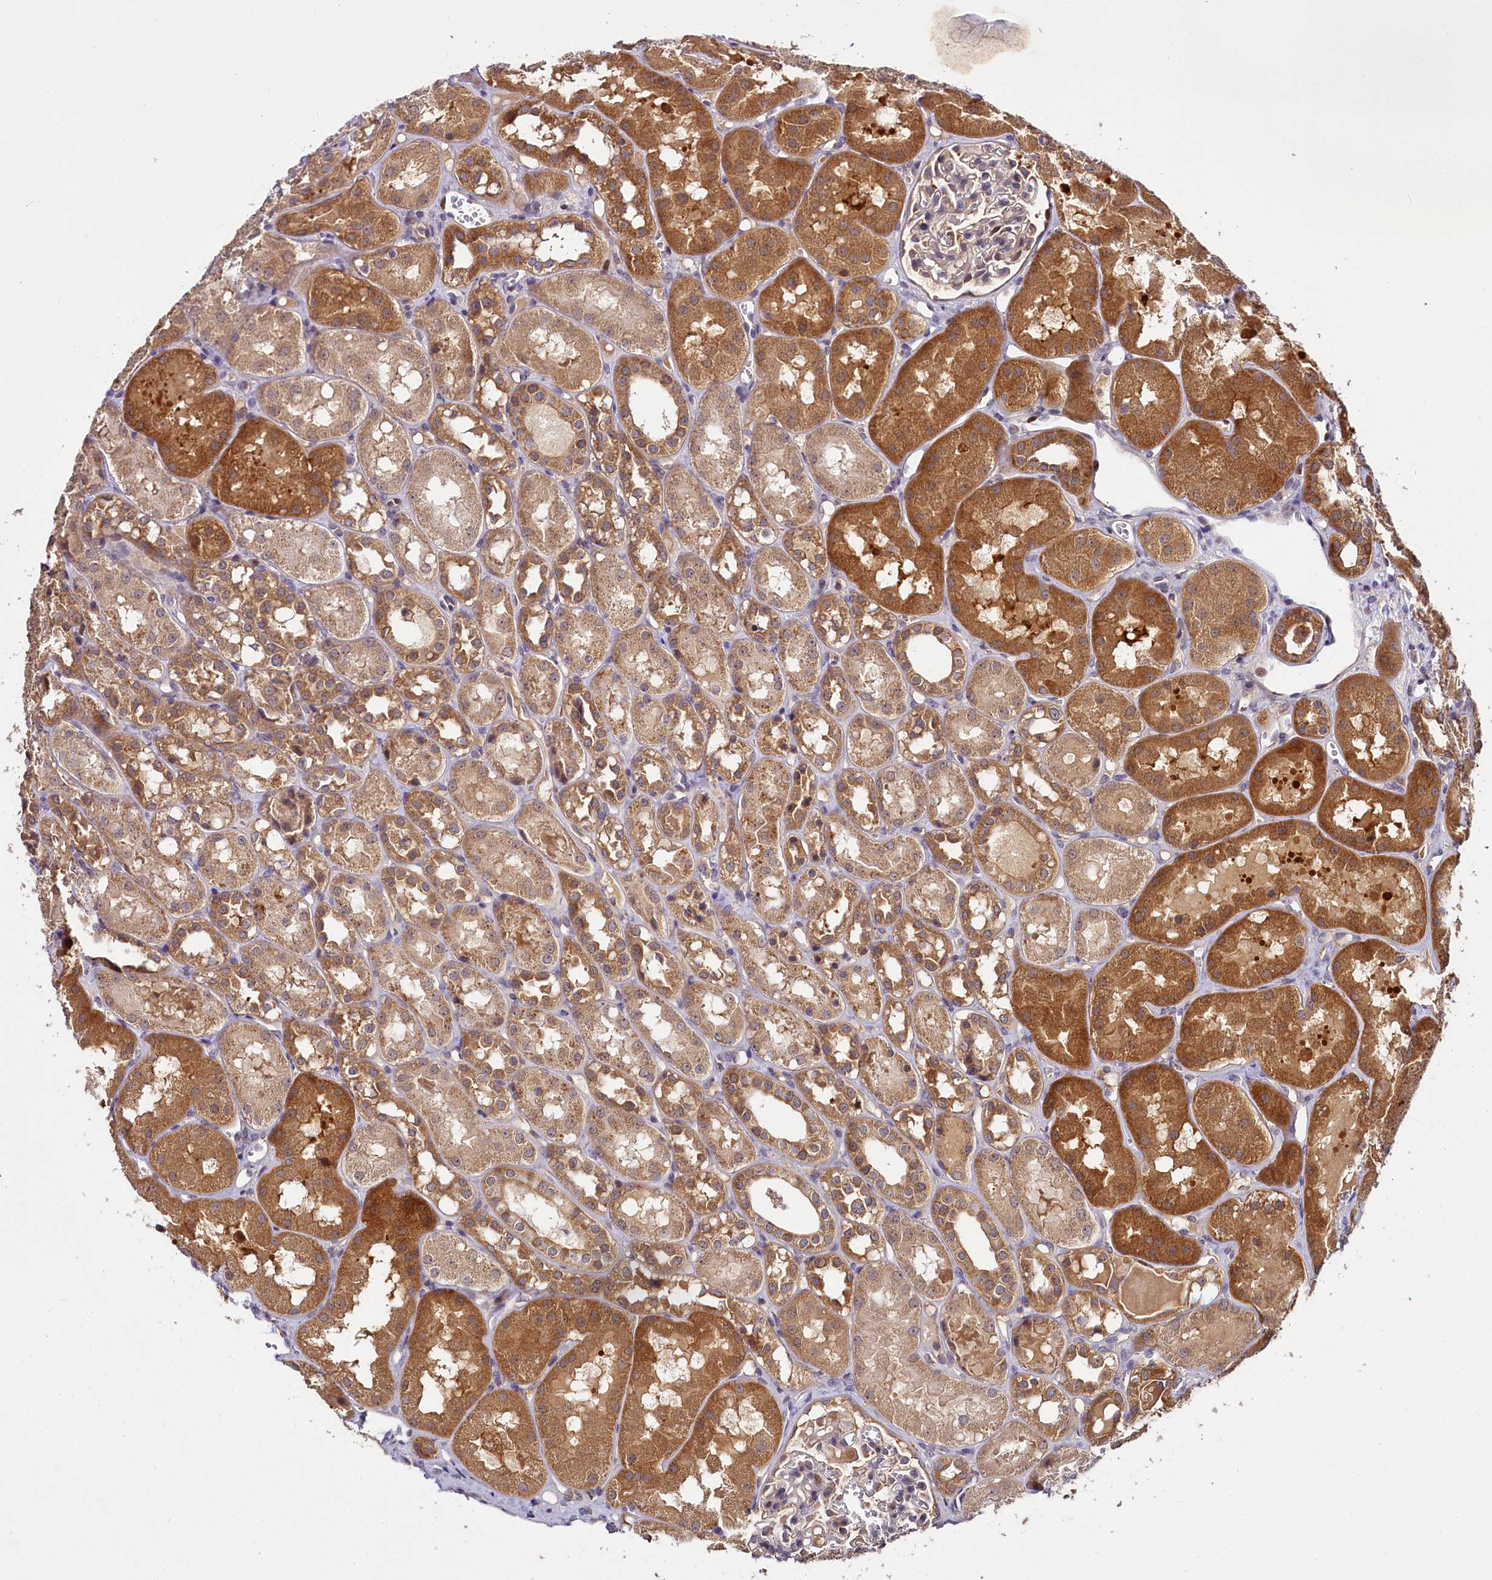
{"staining": {"intensity": "moderate", "quantity": "<25%", "location": "cytoplasmic/membranous"}, "tissue": "kidney", "cell_type": "Cells in glomeruli", "image_type": "normal", "snomed": [{"axis": "morphology", "description": "Normal tissue, NOS"}, {"axis": "topography", "description": "Kidney"}], "caption": "Protein analysis of normal kidney displays moderate cytoplasmic/membranous positivity in approximately <25% of cells in glomeruli.", "gene": "TMEM39A", "patient": {"sex": "male", "age": 16}}